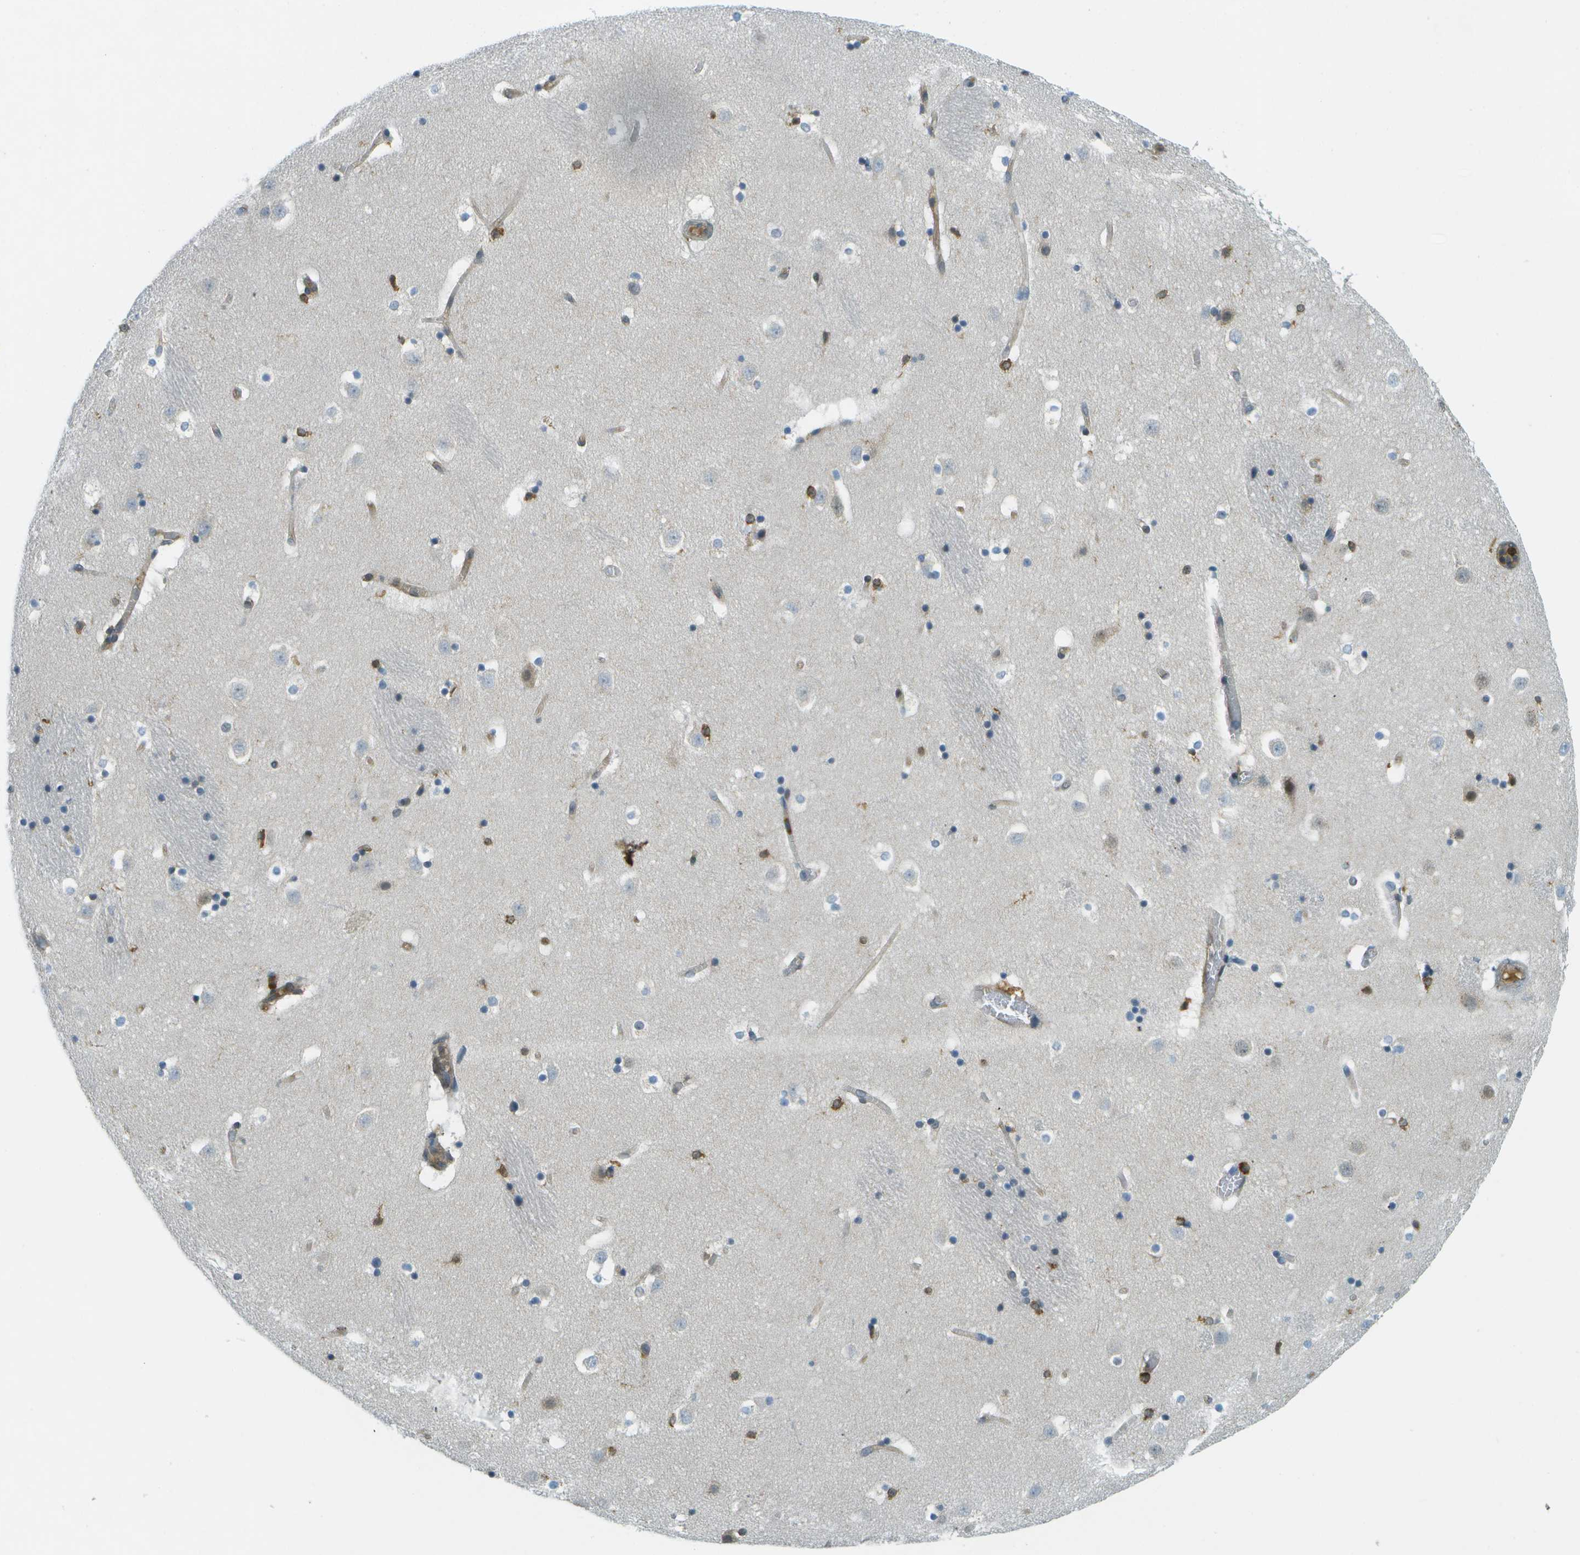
{"staining": {"intensity": "moderate", "quantity": "<25%", "location": "cytoplasmic/membranous"}, "tissue": "caudate", "cell_type": "Glial cells", "image_type": "normal", "snomed": [{"axis": "morphology", "description": "Normal tissue, NOS"}, {"axis": "topography", "description": "Lateral ventricle wall"}], "caption": "Immunohistochemical staining of unremarkable caudate reveals moderate cytoplasmic/membranous protein positivity in about <25% of glial cells.", "gene": "TMTC1", "patient": {"sex": "male", "age": 45}}